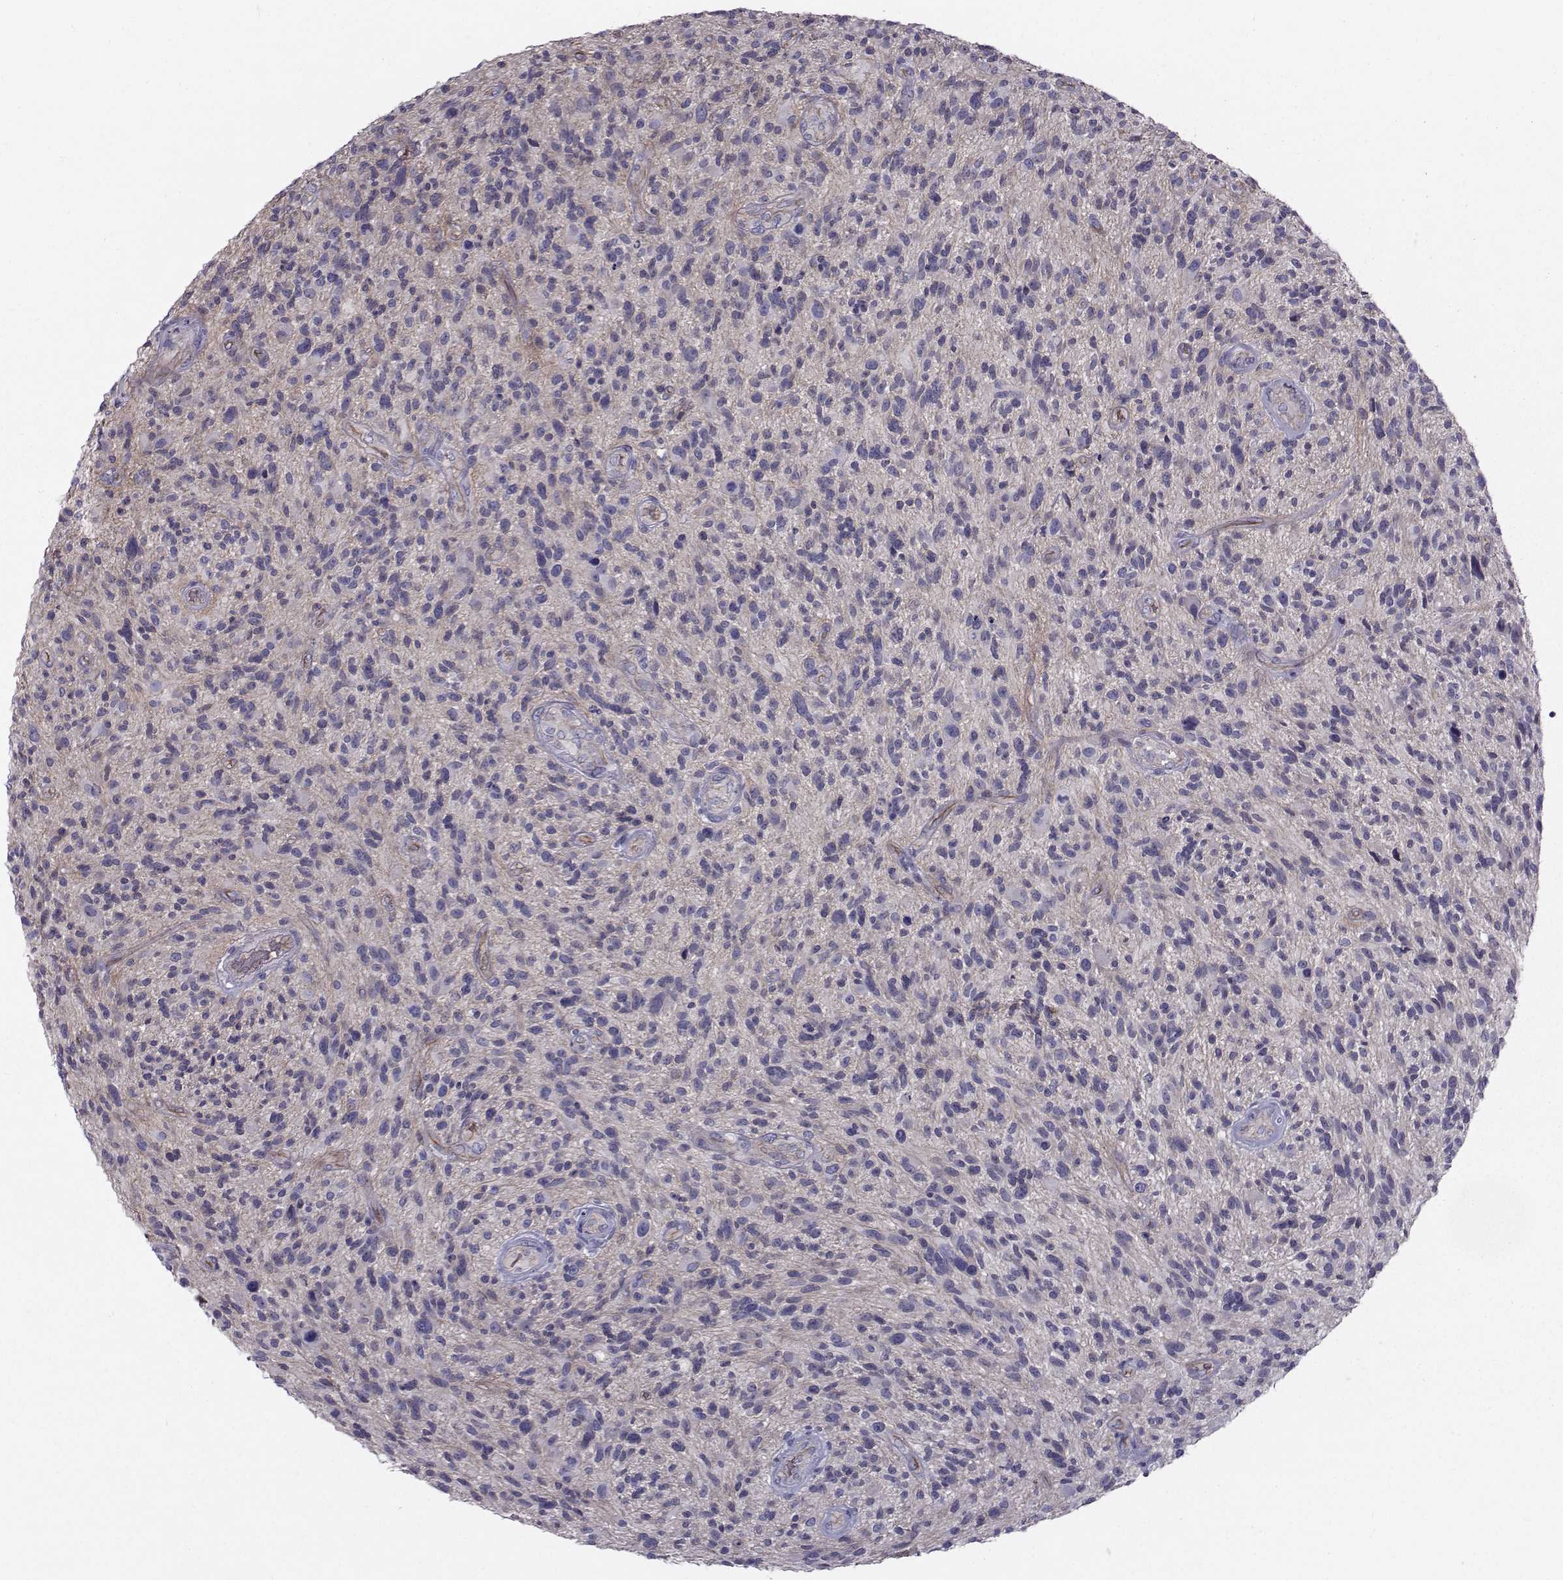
{"staining": {"intensity": "negative", "quantity": "none", "location": "none"}, "tissue": "glioma", "cell_type": "Tumor cells", "image_type": "cancer", "snomed": [{"axis": "morphology", "description": "Glioma, malignant, High grade"}, {"axis": "topography", "description": "Brain"}], "caption": "The micrograph reveals no staining of tumor cells in malignant high-grade glioma.", "gene": "QPCT", "patient": {"sex": "male", "age": 47}}